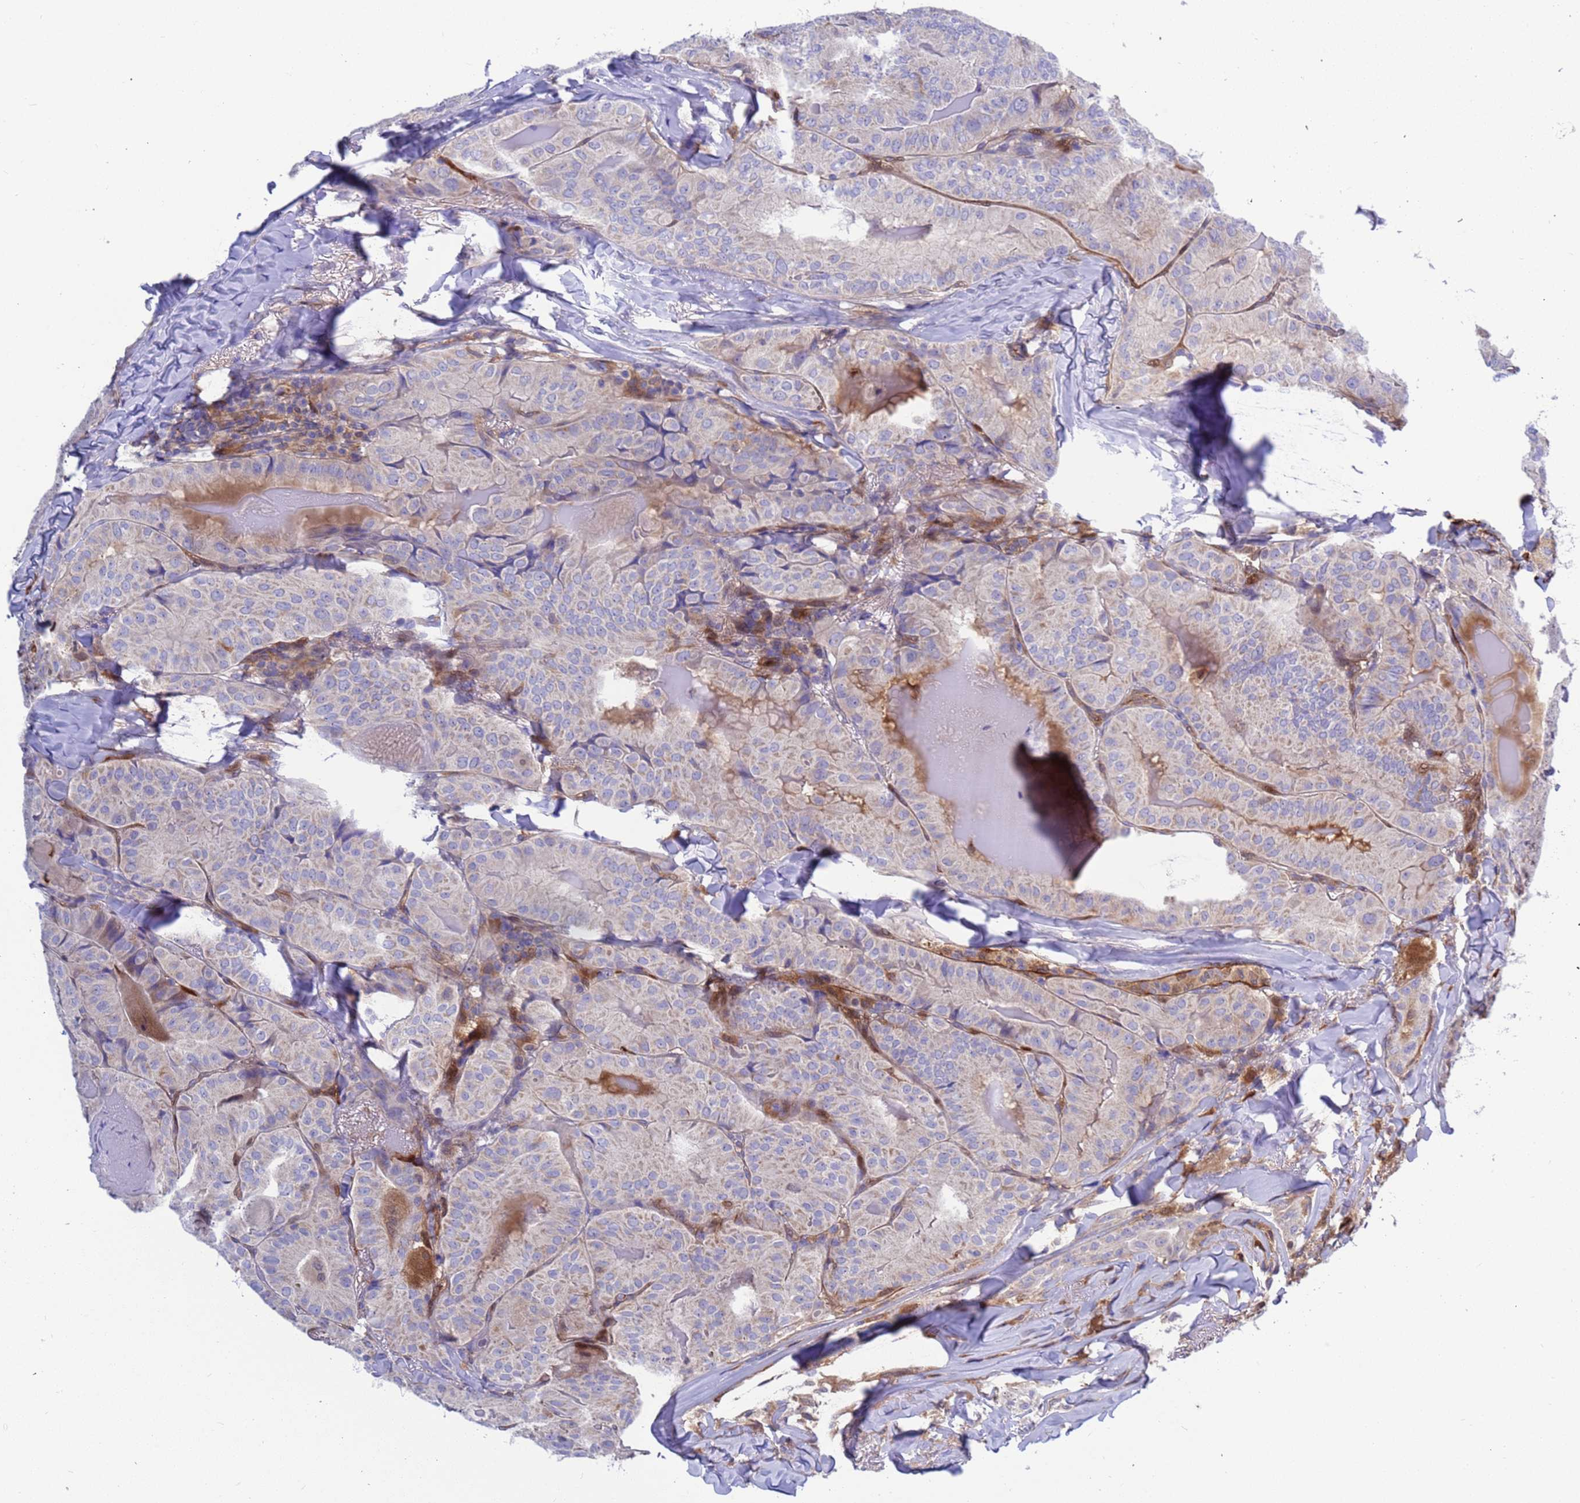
{"staining": {"intensity": "negative", "quantity": "none", "location": "none"}, "tissue": "thyroid cancer", "cell_type": "Tumor cells", "image_type": "cancer", "snomed": [{"axis": "morphology", "description": "Papillary adenocarcinoma, NOS"}, {"axis": "topography", "description": "Thyroid gland"}], "caption": "DAB (3,3'-diaminobenzidine) immunohistochemical staining of human papillary adenocarcinoma (thyroid) displays no significant staining in tumor cells.", "gene": "FOXRED1", "patient": {"sex": "female", "age": 68}}